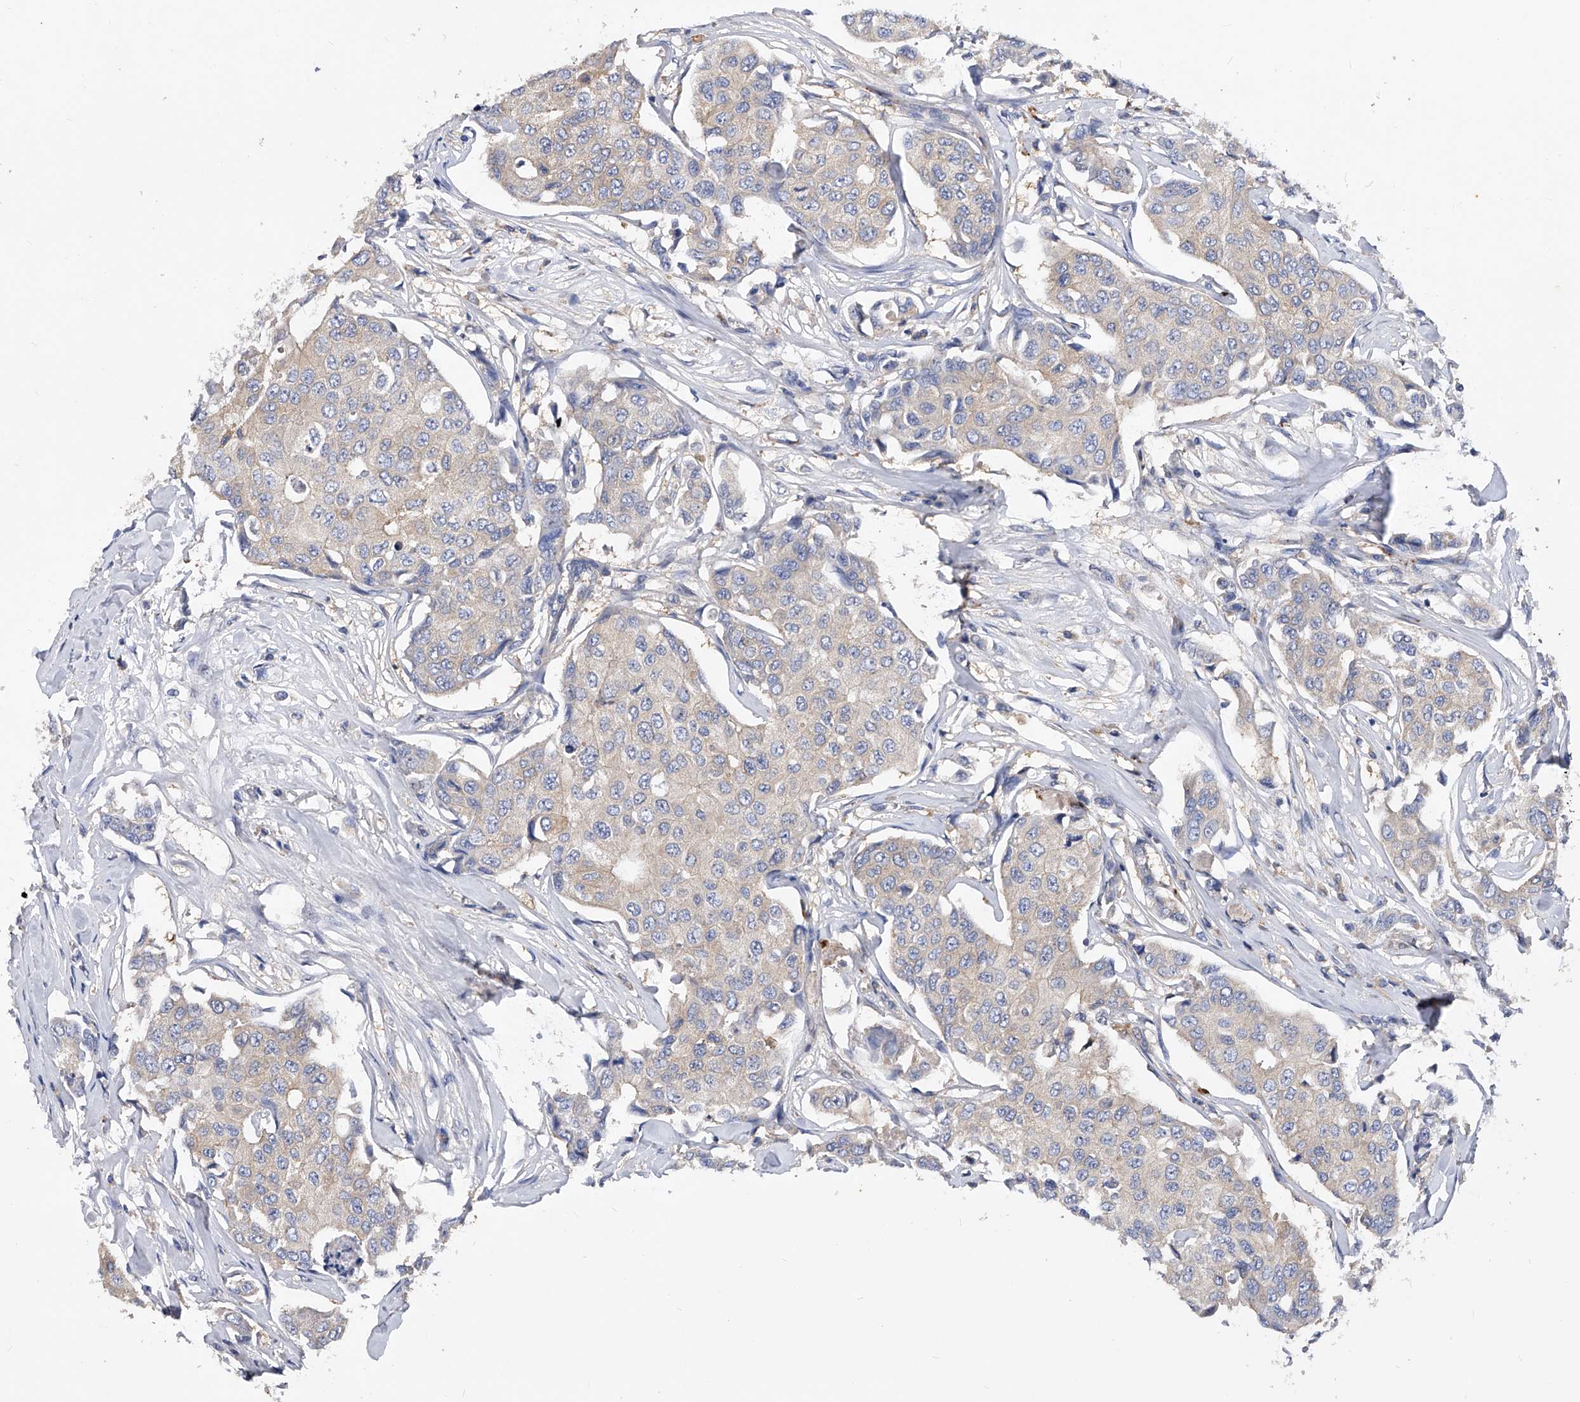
{"staining": {"intensity": "negative", "quantity": "none", "location": "none"}, "tissue": "breast cancer", "cell_type": "Tumor cells", "image_type": "cancer", "snomed": [{"axis": "morphology", "description": "Duct carcinoma"}, {"axis": "topography", "description": "Breast"}], "caption": "Breast cancer stained for a protein using IHC exhibits no staining tumor cells.", "gene": "PPP5C", "patient": {"sex": "female", "age": 80}}